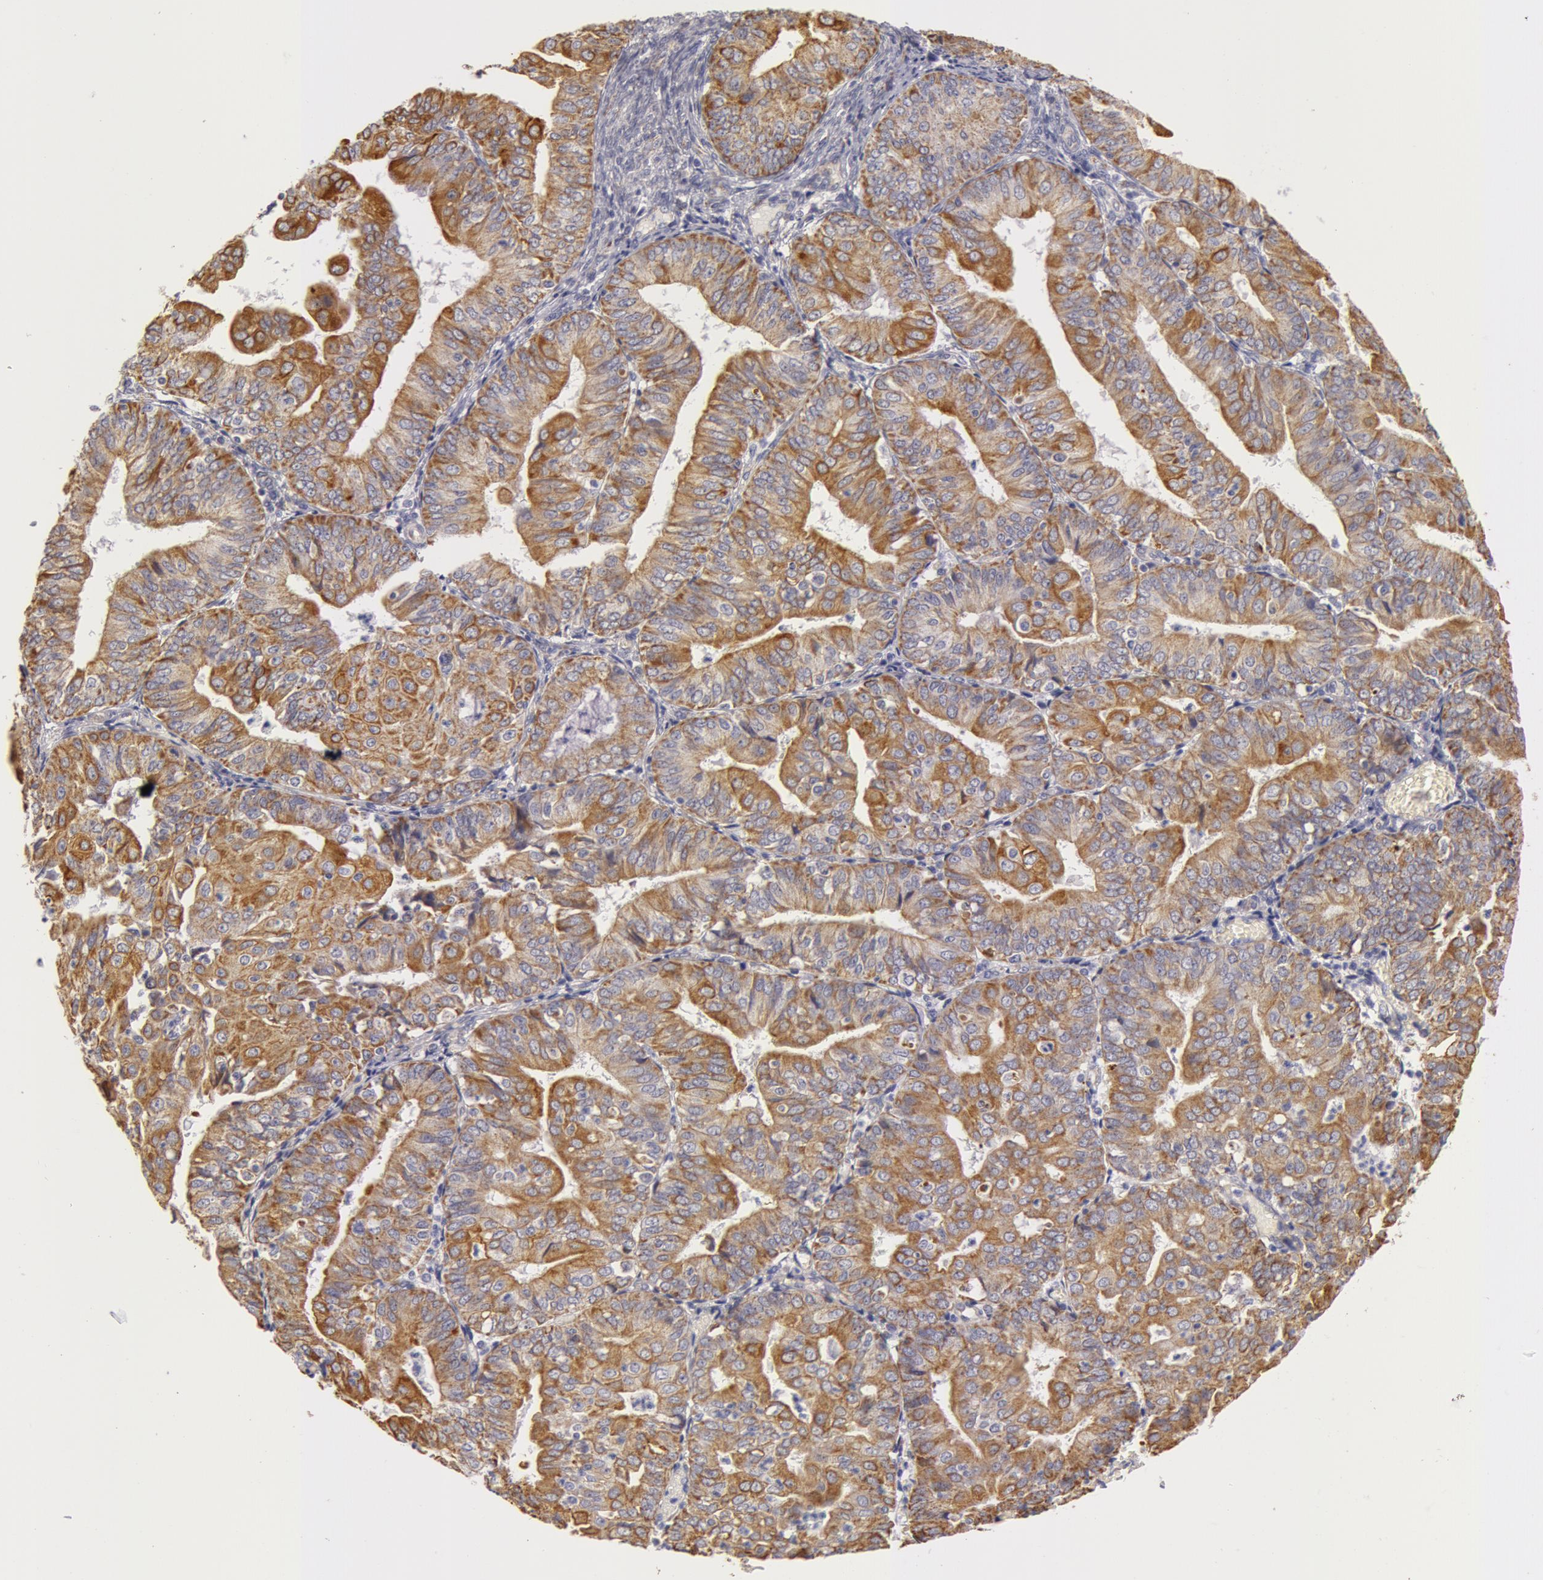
{"staining": {"intensity": "moderate", "quantity": ">75%", "location": "cytoplasmic/membranous"}, "tissue": "endometrial cancer", "cell_type": "Tumor cells", "image_type": "cancer", "snomed": [{"axis": "morphology", "description": "Adenocarcinoma, NOS"}, {"axis": "topography", "description": "Endometrium"}], "caption": "This micrograph demonstrates adenocarcinoma (endometrial) stained with IHC to label a protein in brown. The cytoplasmic/membranous of tumor cells show moderate positivity for the protein. Nuclei are counter-stained blue.", "gene": "KRT18", "patient": {"sex": "female", "age": 79}}